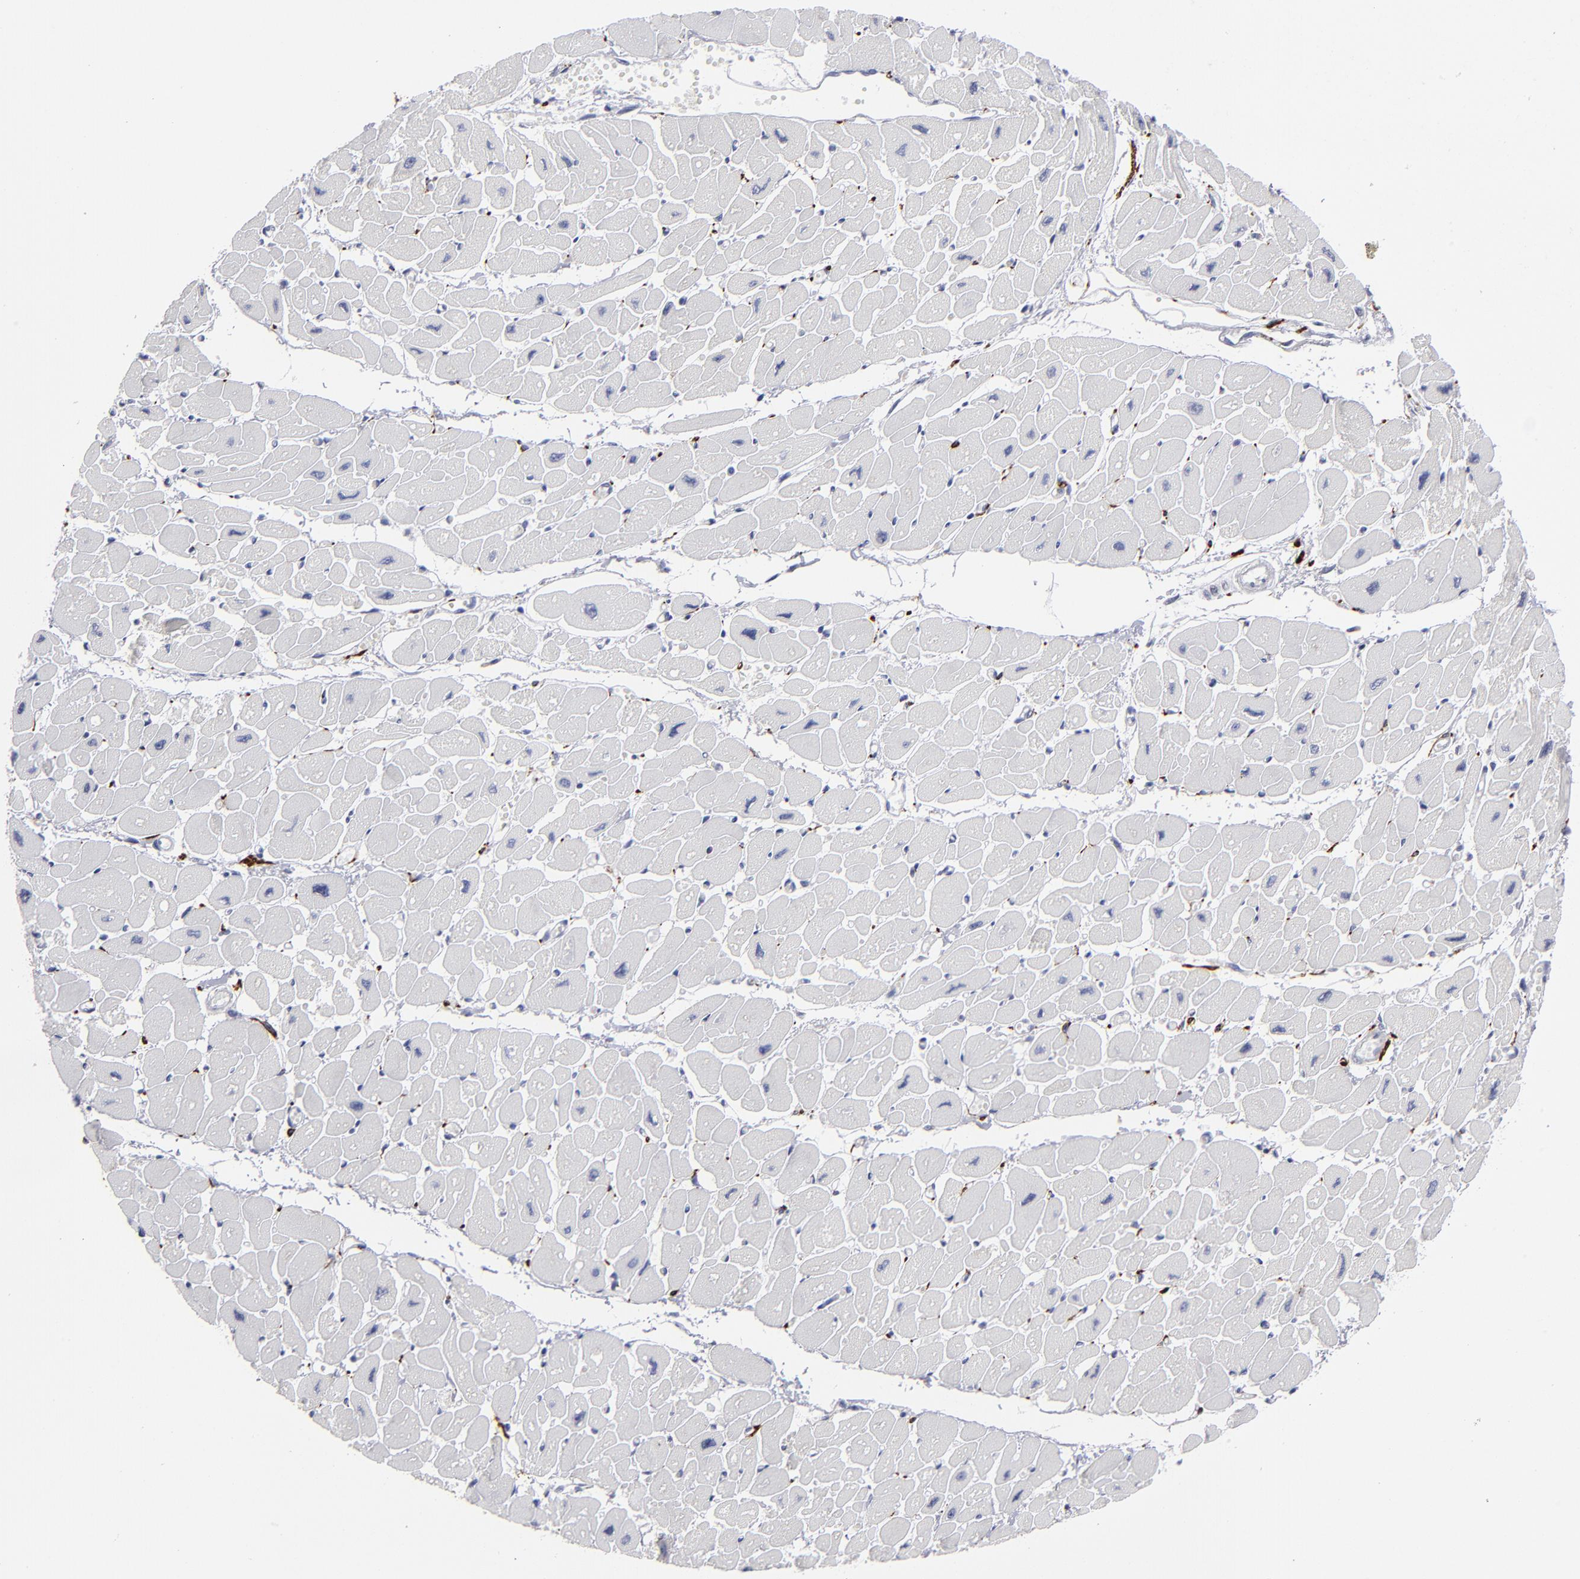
{"staining": {"intensity": "negative", "quantity": "none", "location": "none"}, "tissue": "heart muscle", "cell_type": "Cardiomyocytes", "image_type": "normal", "snomed": [{"axis": "morphology", "description": "Normal tissue, NOS"}, {"axis": "topography", "description": "Heart"}], "caption": "A micrograph of human heart muscle is negative for staining in cardiomyocytes. Brightfield microscopy of immunohistochemistry (IHC) stained with DAB (3,3'-diaminobenzidine) (brown) and hematoxylin (blue), captured at high magnification.", "gene": "CADM3", "patient": {"sex": "female", "age": 54}}